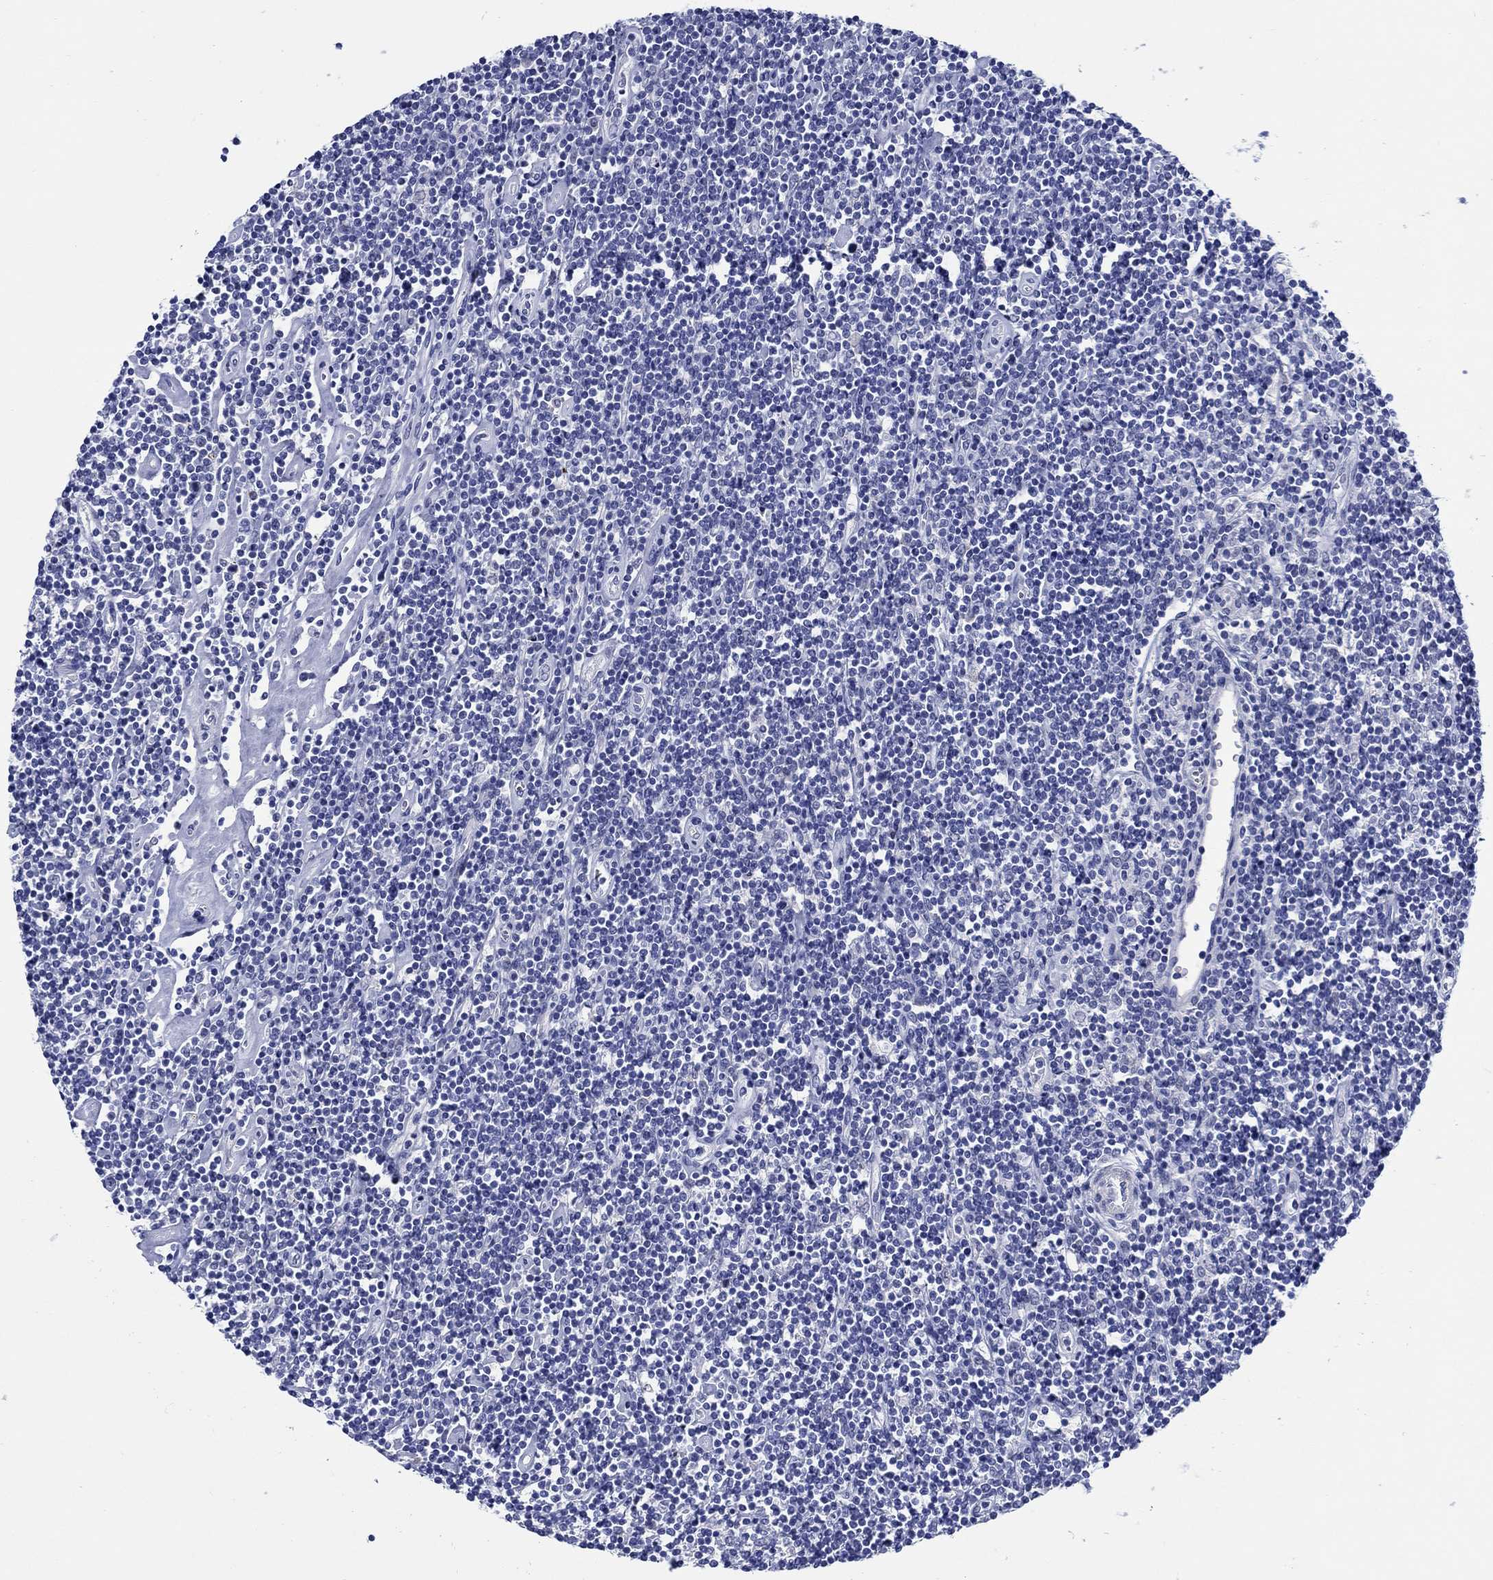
{"staining": {"intensity": "negative", "quantity": "none", "location": "none"}, "tissue": "lymphoma", "cell_type": "Tumor cells", "image_type": "cancer", "snomed": [{"axis": "morphology", "description": "Hodgkin's disease, NOS"}, {"axis": "topography", "description": "Lymph node"}], "caption": "IHC of Hodgkin's disease exhibits no expression in tumor cells.", "gene": "MC2R", "patient": {"sex": "male", "age": 40}}